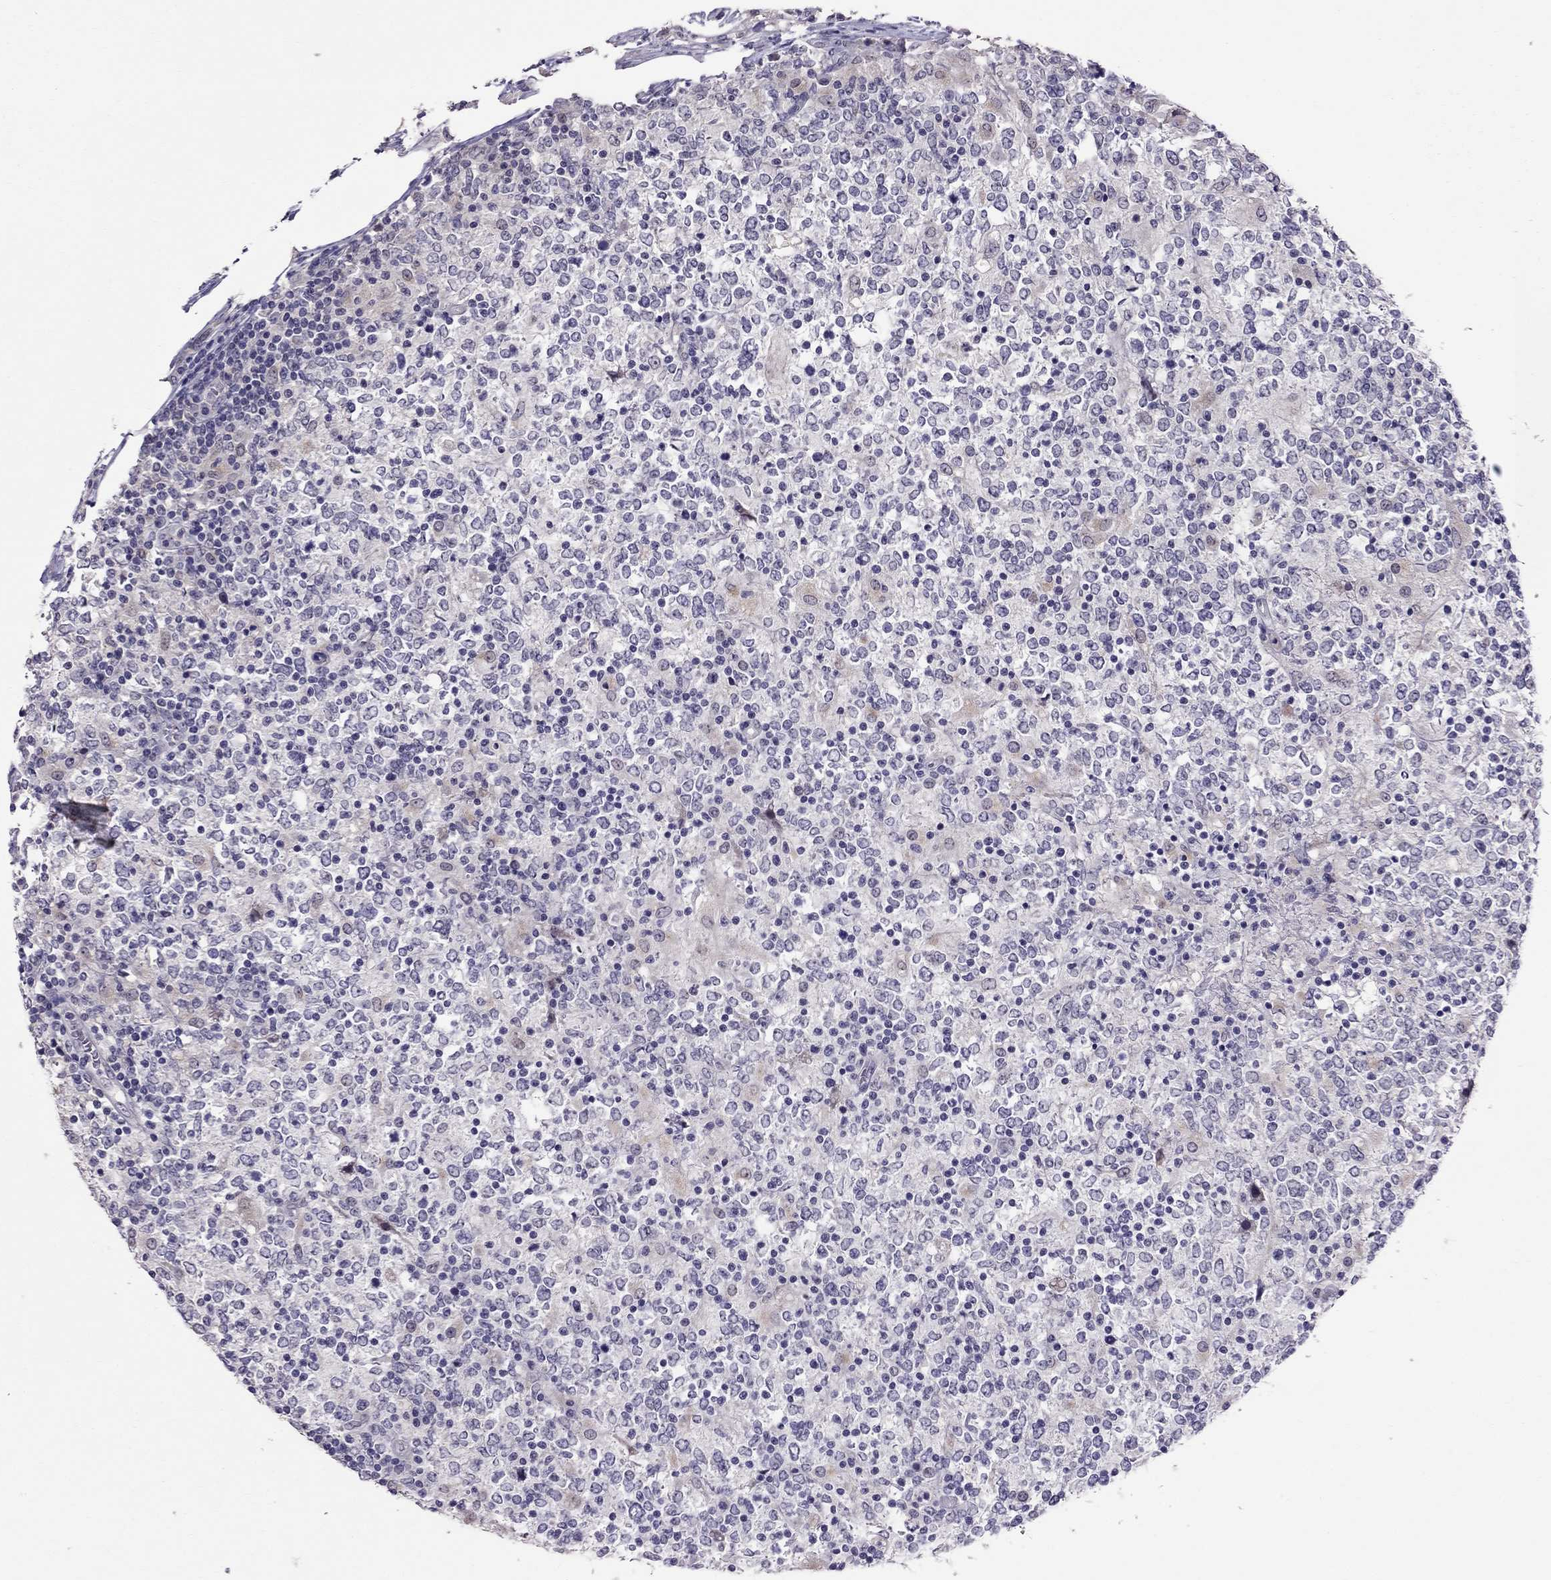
{"staining": {"intensity": "negative", "quantity": "none", "location": "none"}, "tissue": "lymphoma", "cell_type": "Tumor cells", "image_type": "cancer", "snomed": [{"axis": "morphology", "description": "Malignant lymphoma, non-Hodgkin's type, High grade"}, {"axis": "topography", "description": "Lymph node"}], "caption": "This is an immunohistochemistry photomicrograph of human malignant lymphoma, non-Hodgkin's type (high-grade). There is no staining in tumor cells.", "gene": "LRRC46", "patient": {"sex": "female", "age": 84}}